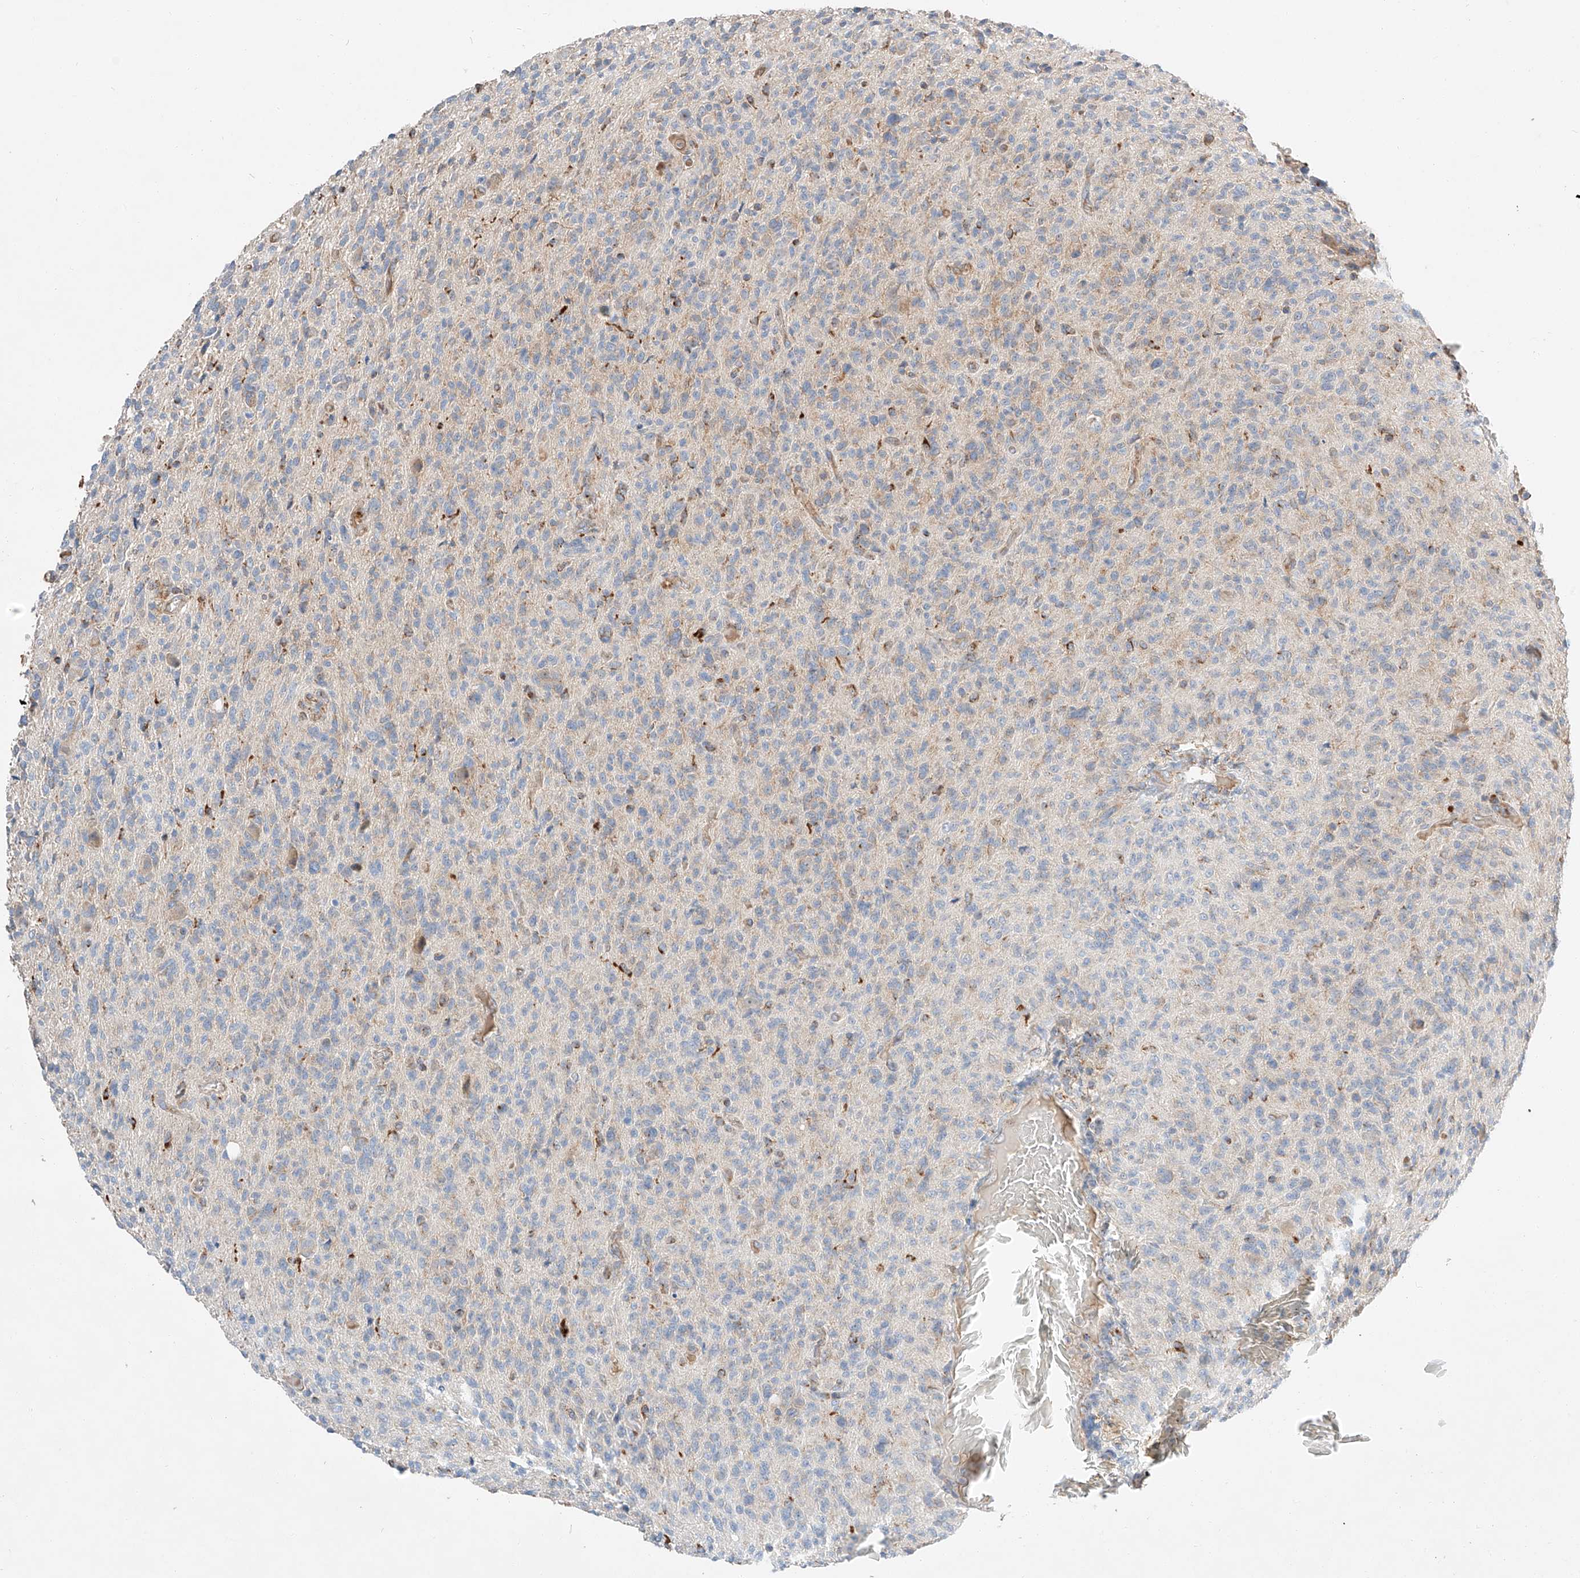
{"staining": {"intensity": "negative", "quantity": "none", "location": "none"}, "tissue": "glioma", "cell_type": "Tumor cells", "image_type": "cancer", "snomed": [{"axis": "morphology", "description": "Glioma, malignant, High grade"}, {"axis": "topography", "description": "Brain"}], "caption": "A histopathology image of malignant high-grade glioma stained for a protein displays no brown staining in tumor cells.", "gene": "RUSC1", "patient": {"sex": "female", "age": 57}}